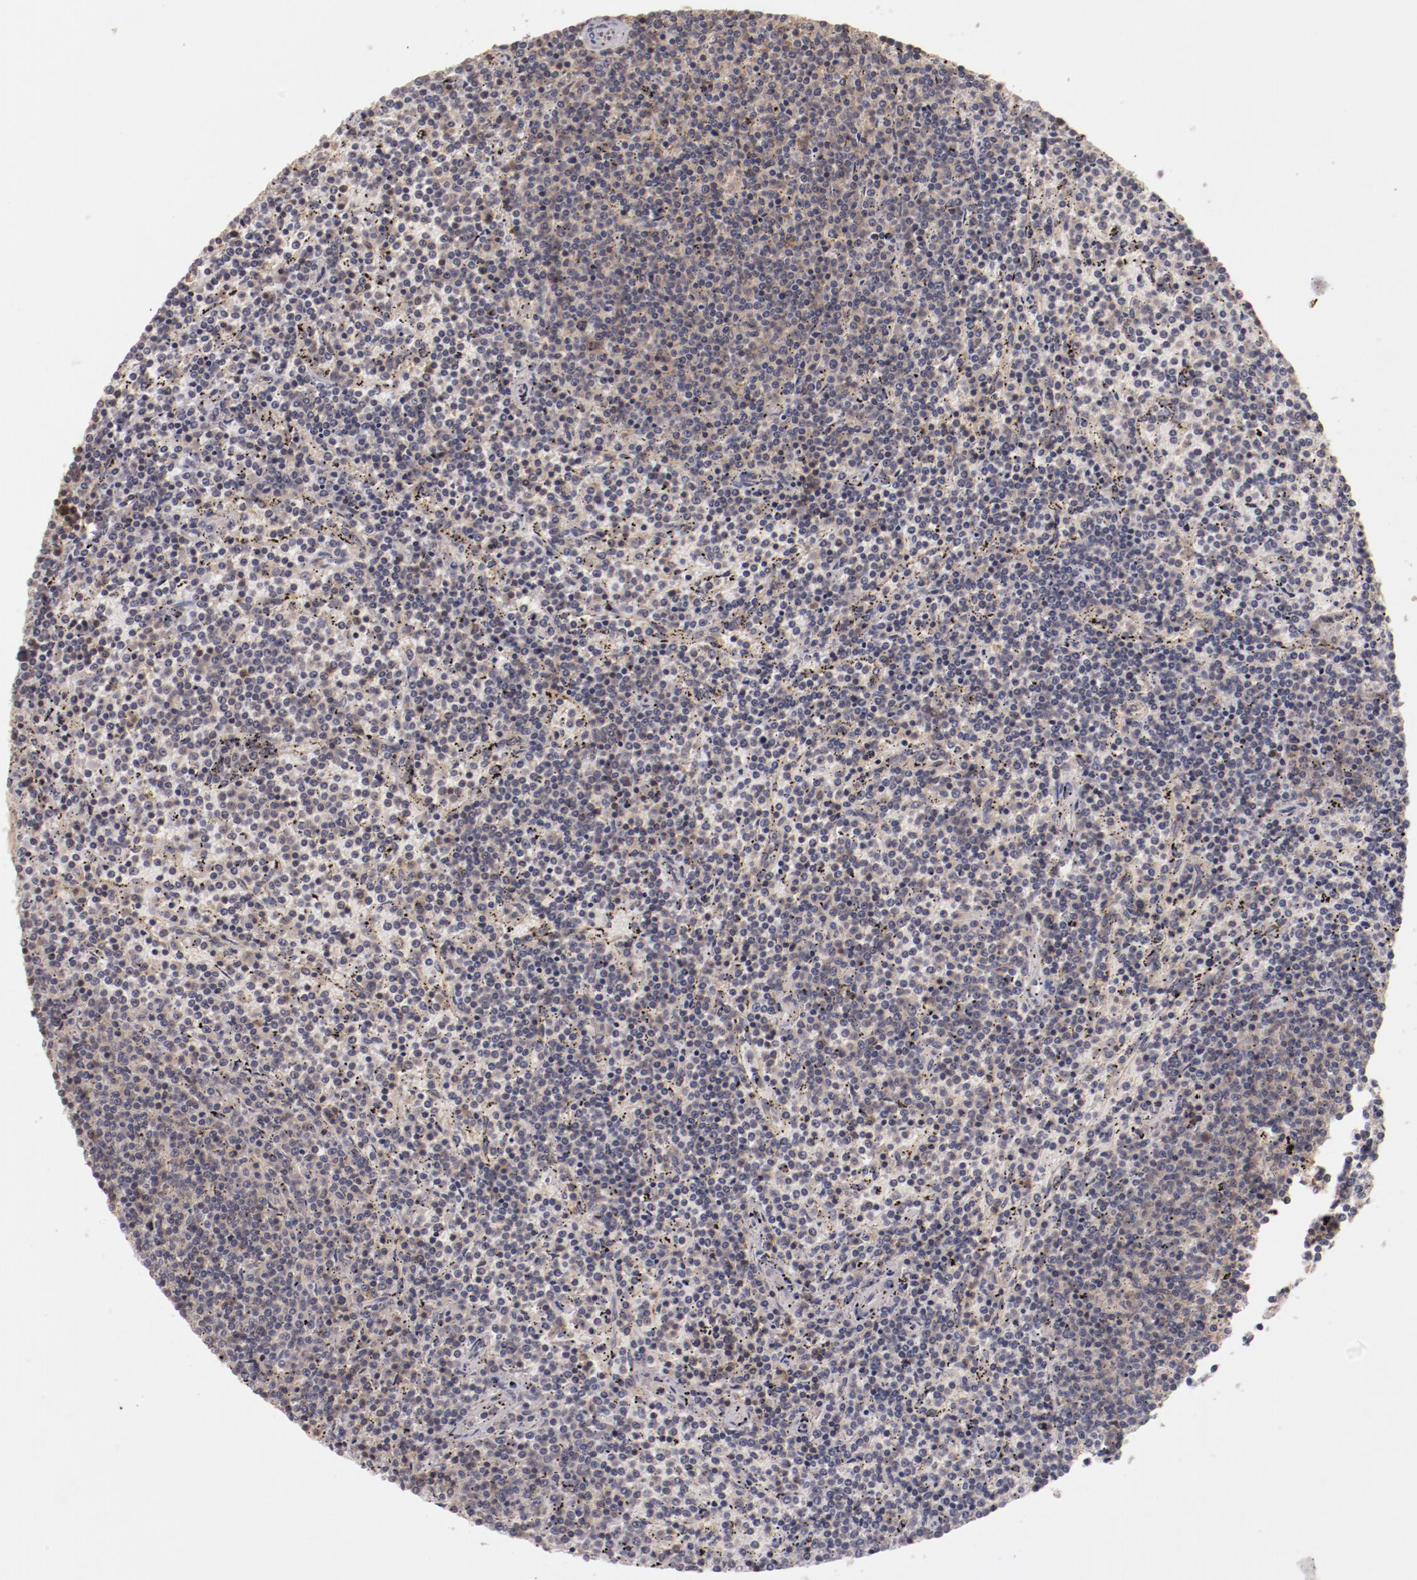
{"staining": {"intensity": "negative", "quantity": "none", "location": "none"}, "tissue": "lymphoma", "cell_type": "Tumor cells", "image_type": "cancer", "snomed": [{"axis": "morphology", "description": "Malignant lymphoma, non-Hodgkin's type, Low grade"}, {"axis": "topography", "description": "Spleen"}], "caption": "The histopathology image reveals no staining of tumor cells in lymphoma.", "gene": "MBL2", "patient": {"sex": "female", "age": 50}}